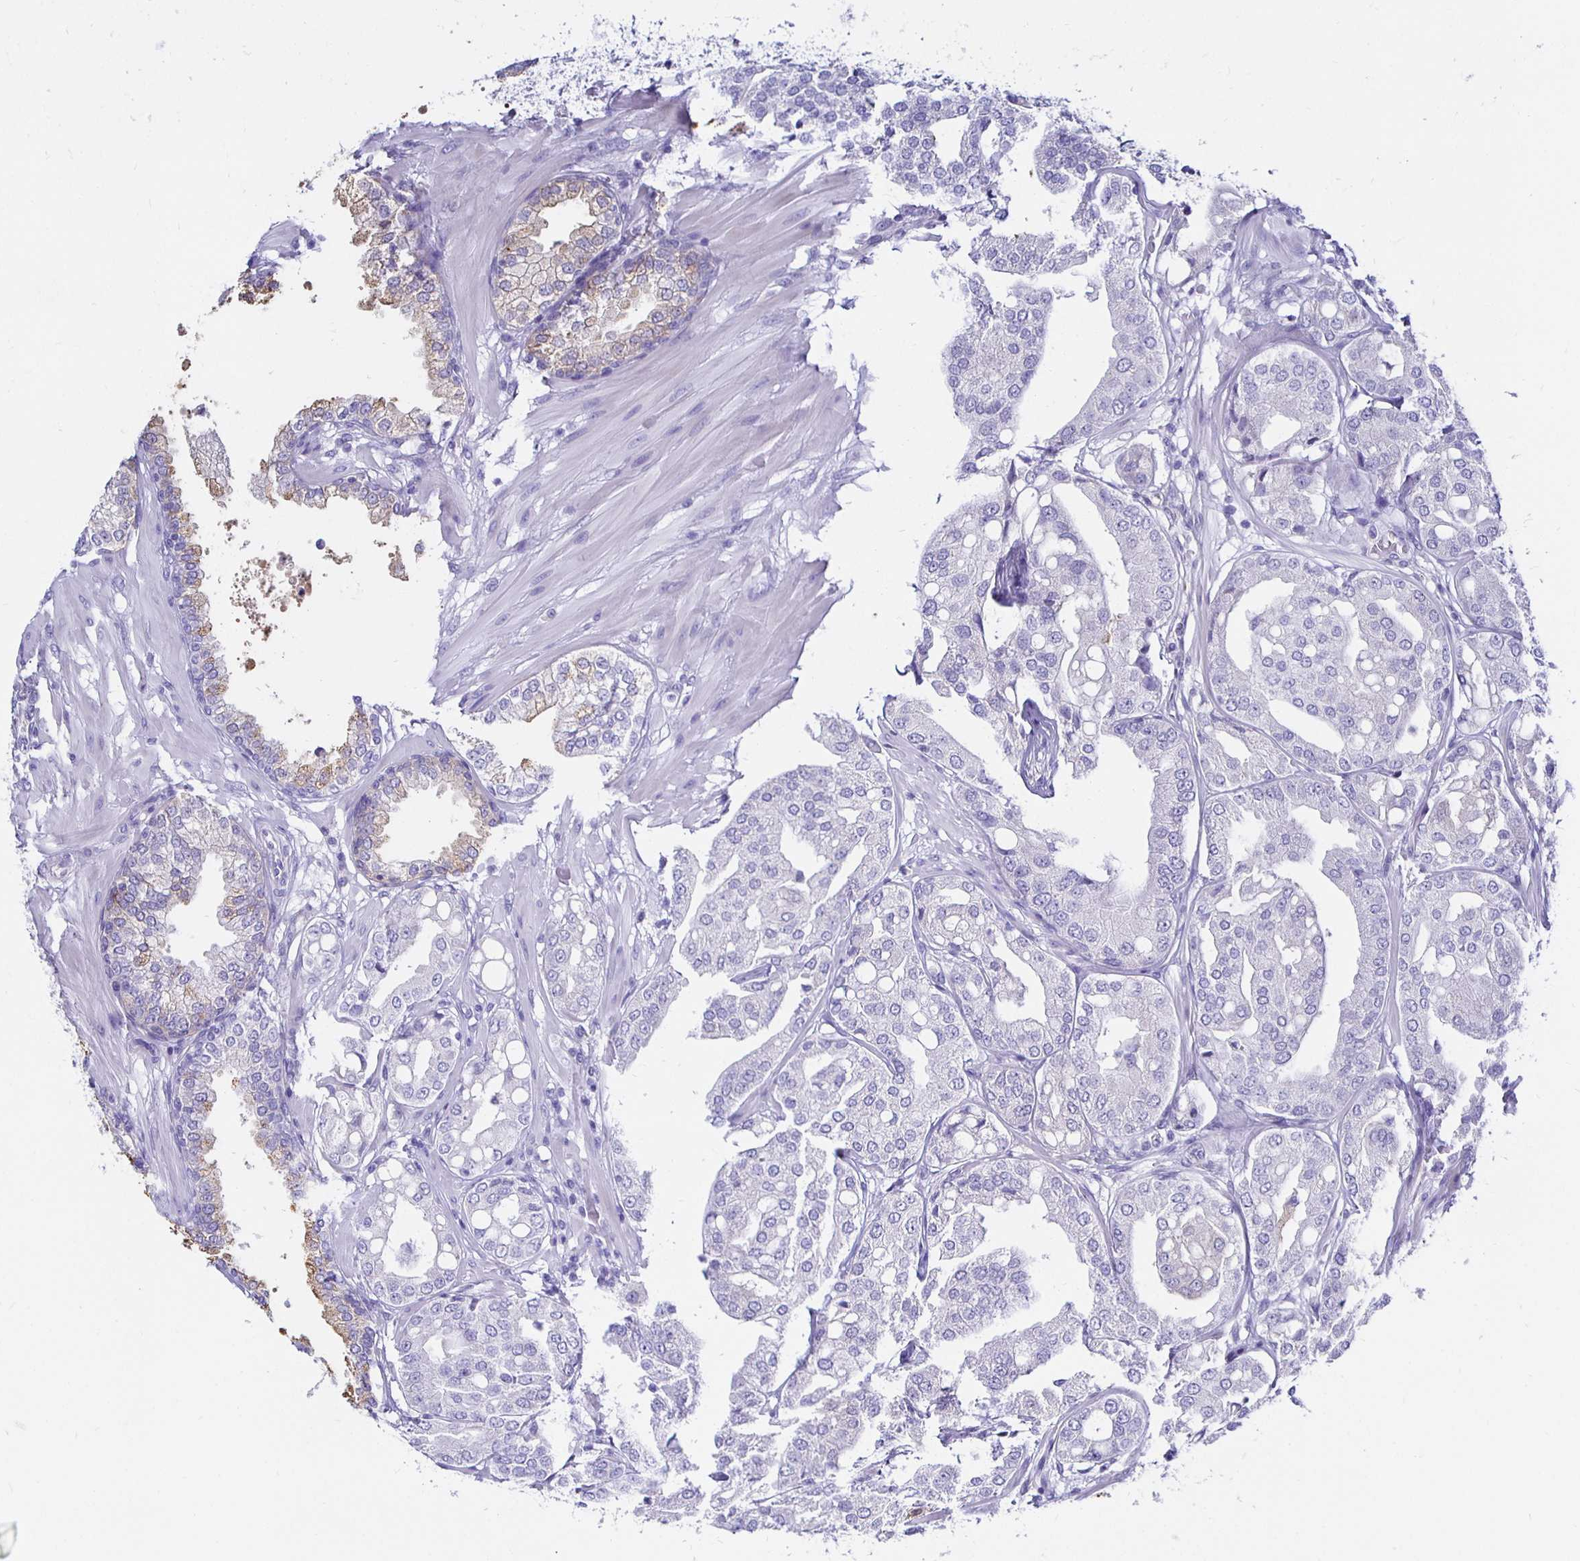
{"staining": {"intensity": "negative", "quantity": "none", "location": "none"}, "tissue": "renal cancer", "cell_type": "Tumor cells", "image_type": "cancer", "snomed": [{"axis": "morphology", "description": "Adenocarcinoma, NOS"}, {"axis": "topography", "description": "Urinary bladder"}], "caption": "This is an immunohistochemistry (IHC) micrograph of renal cancer (adenocarcinoma). There is no positivity in tumor cells.", "gene": "UMOD", "patient": {"sex": "male", "age": 61}}